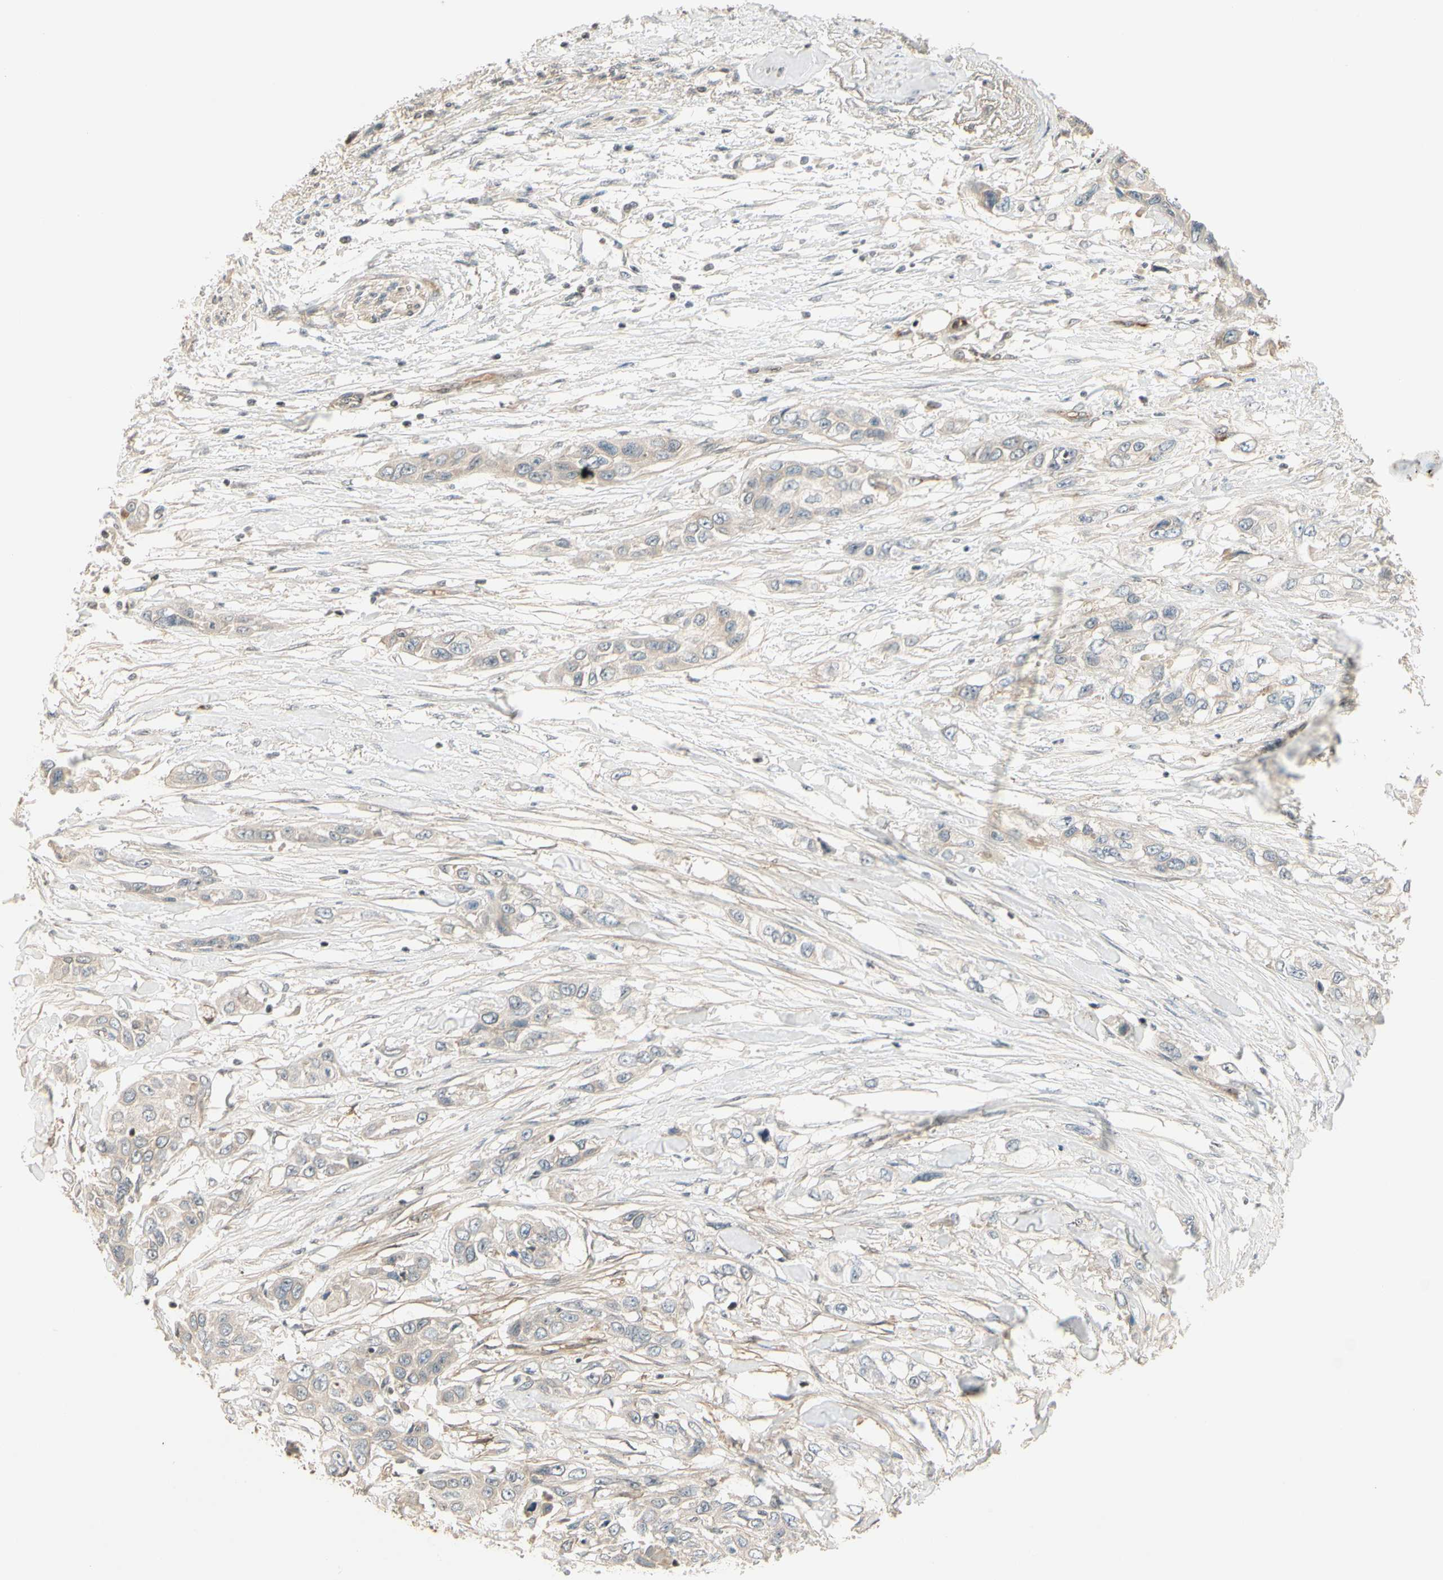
{"staining": {"intensity": "weak", "quantity": ">75%", "location": "cytoplasmic/membranous"}, "tissue": "pancreatic cancer", "cell_type": "Tumor cells", "image_type": "cancer", "snomed": [{"axis": "morphology", "description": "Adenocarcinoma, NOS"}, {"axis": "topography", "description": "Pancreas"}], "caption": "Brown immunohistochemical staining in human pancreatic cancer (adenocarcinoma) exhibits weak cytoplasmic/membranous expression in about >75% of tumor cells.", "gene": "NFYA", "patient": {"sex": "female", "age": 70}}